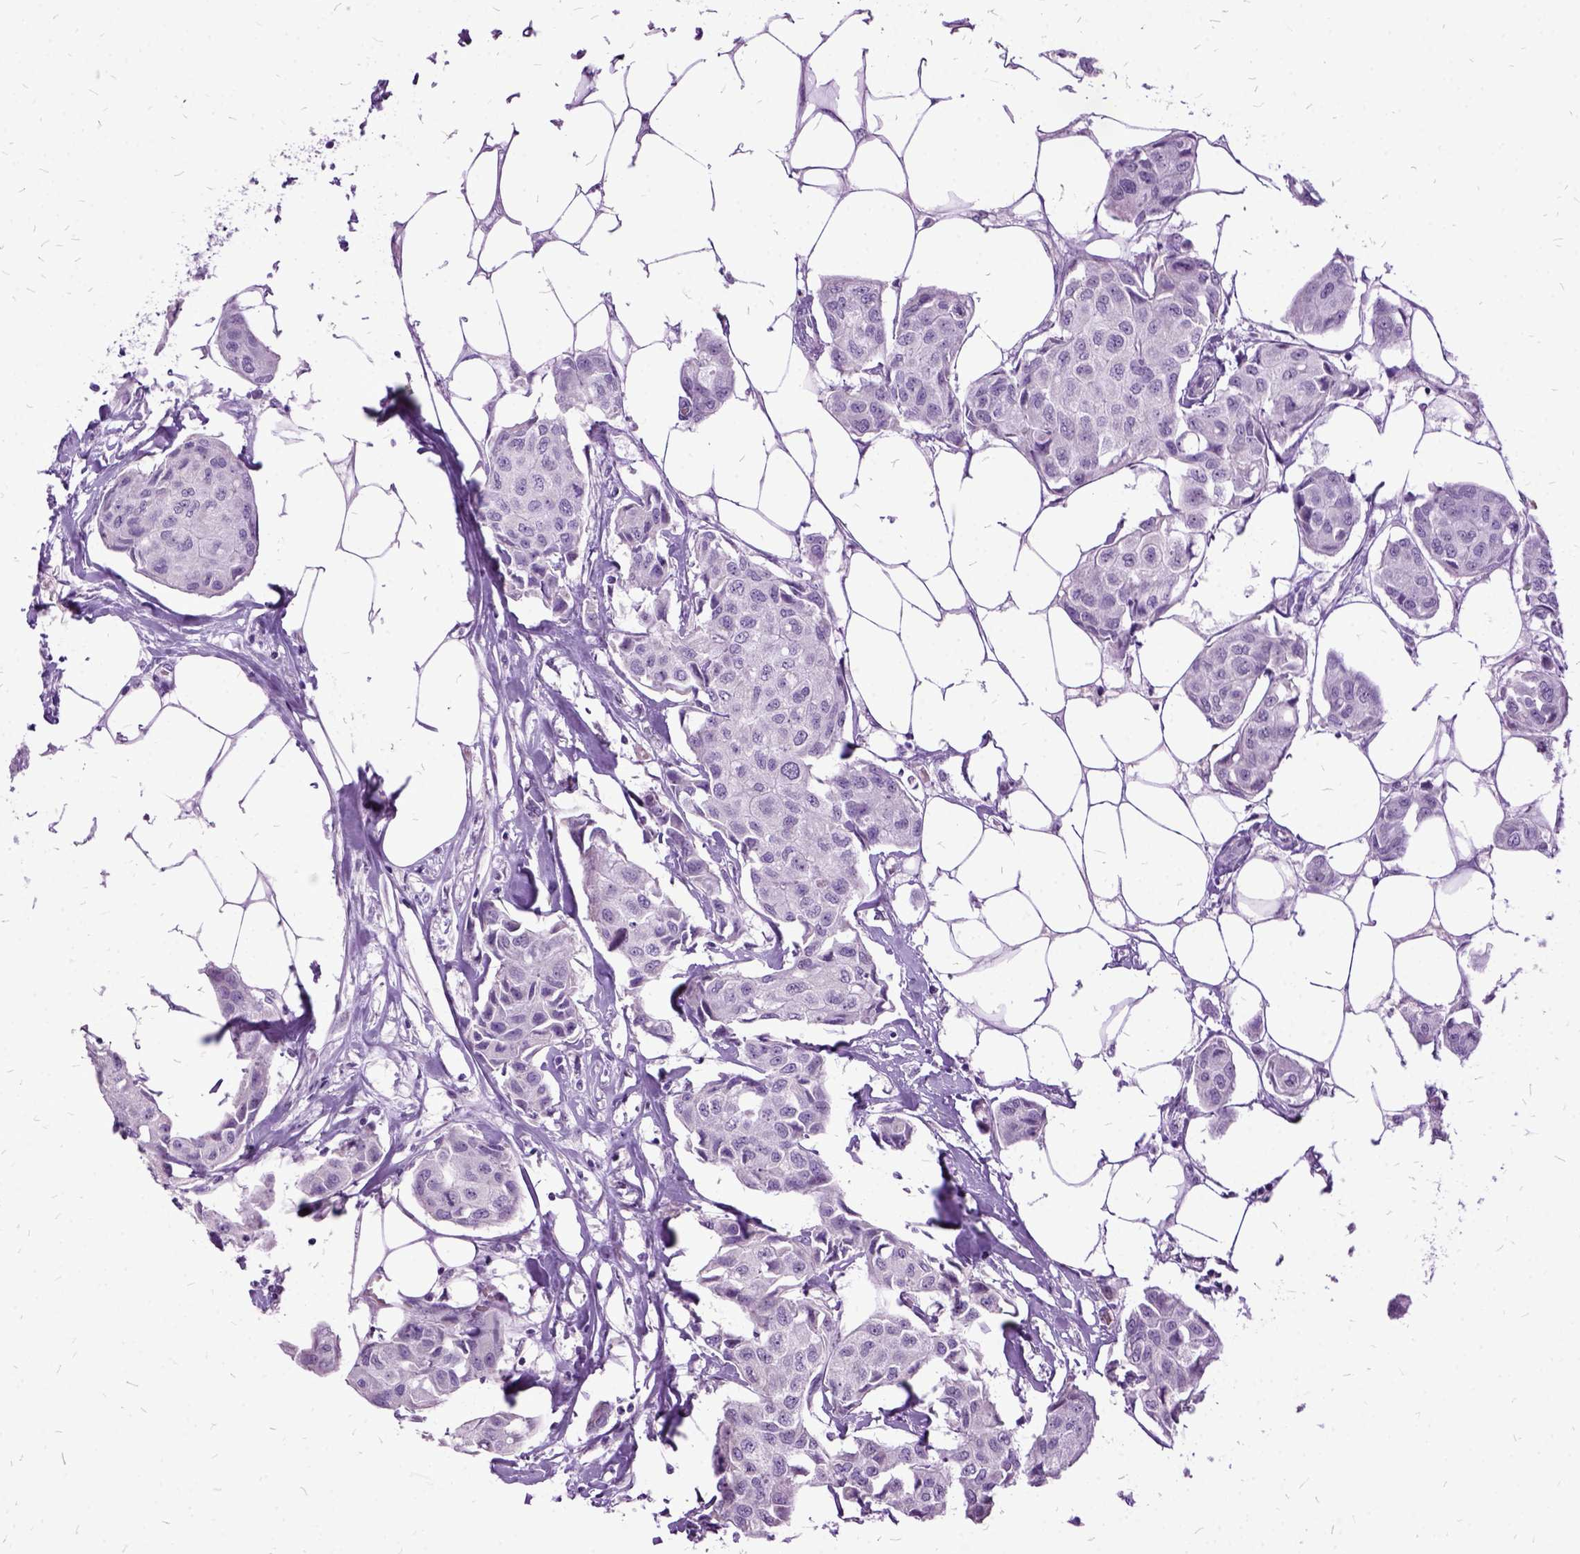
{"staining": {"intensity": "negative", "quantity": "none", "location": "none"}, "tissue": "breast cancer", "cell_type": "Tumor cells", "image_type": "cancer", "snomed": [{"axis": "morphology", "description": "Duct carcinoma"}, {"axis": "topography", "description": "Breast"}, {"axis": "topography", "description": "Lymph node"}], "caption": "A high-resolution histopathology image shows immunohistochemistry staining of invasive ductal carcinoma (breast), which reveals no significant expression in tumor cells.", "gene": "MME", "patient": {"sex": "female", "age": 80}}